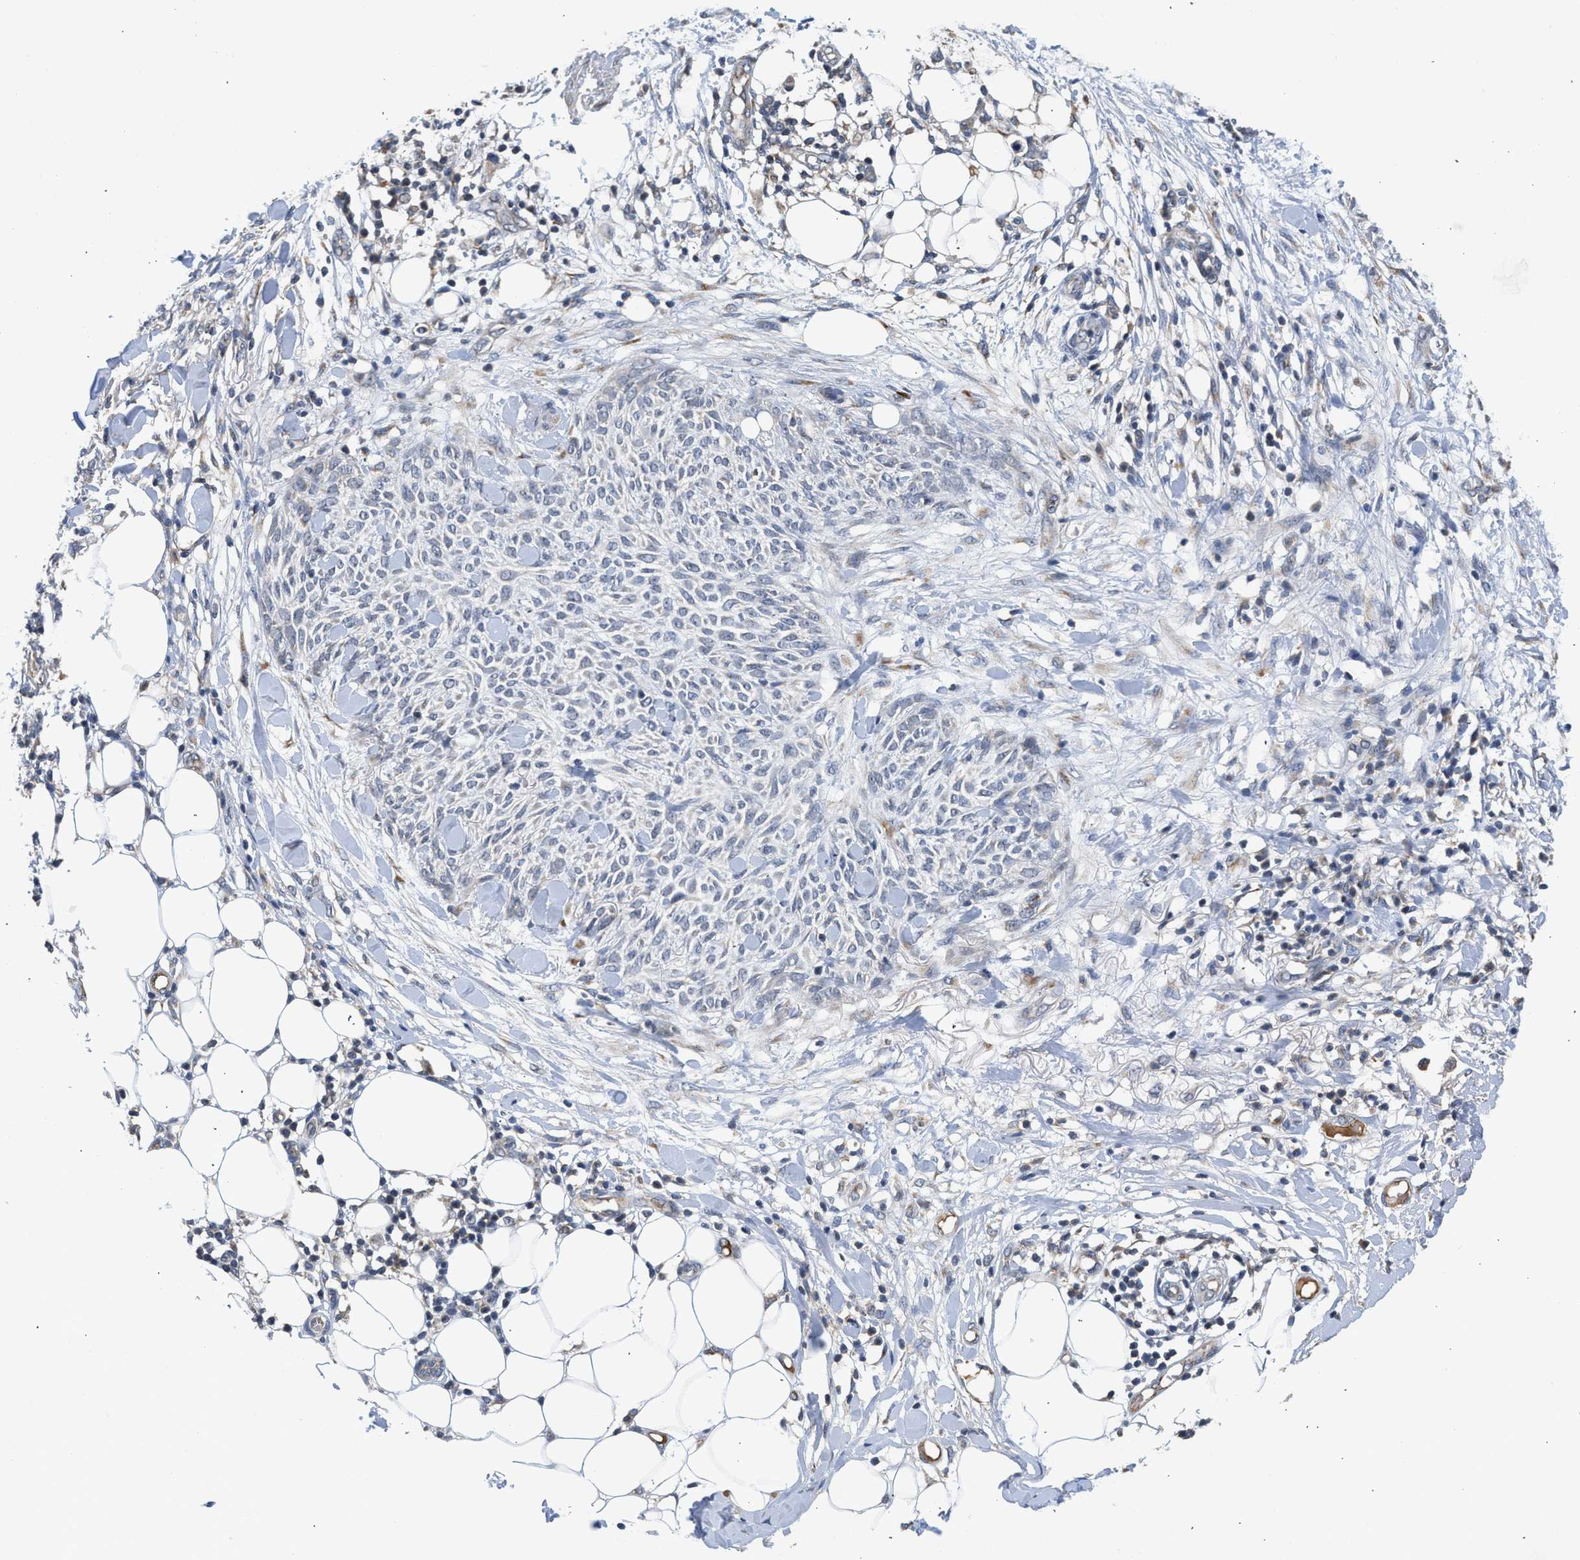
{"staining": {"intensity": "negative", "quantity": "none", "location": "none"}, "tissue": "skin cancer", "cell_type": "Tumor cells", "image_type": "cancer", "snomed": [{"axis": "morphology", "description": "Basal cell carcinoma"}, {"axis": "topography", "description": "Skin"}], "caption": "A histopathology image of human skin cancer (basal cell carcinoma) is negative for staining in tumor cells. (Stains: DAB (3,3'-diaminobenzidine) immunohistochemistry with hematoxylin counter stain, Microscopy: brightfield microscopy at high magnification).", "gene": "PIM1", "patient": {"sex": "female", "age": 84}}